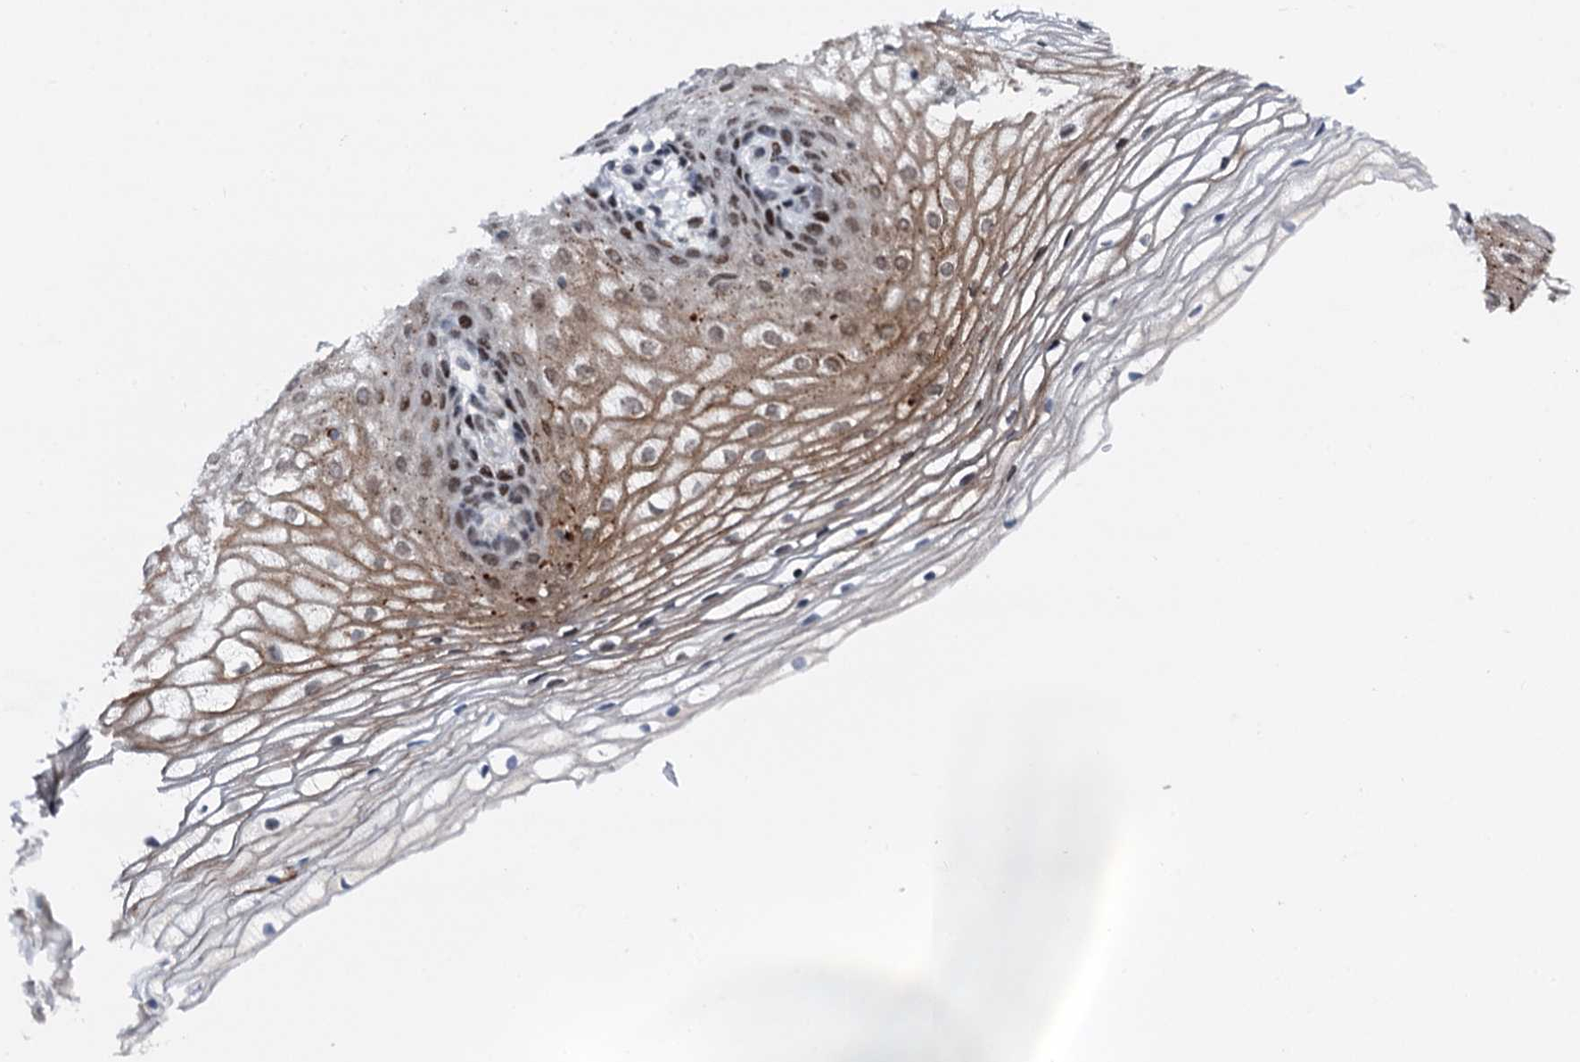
{"staining": {"intensity": "moderate", "quantity": "25%-75%", "location": "cytoplasmic/membranous,nuclear"}, "tissue": "vagina", "cell_type": "Squamous epithelial cells", "image_type": "normal", "snomed": [{"axis": "morphology", "description": "Normal tissue, NOS"}, {"axis": "topography", "description": "Vagina"}], "caption": "Moderate cytoplasmic/membranous,nuclear positivity for a protein is appreciated in approximately 25%-75% of squamous epithelial cells of unremarkable vagina using immunohistochemistry.", "gene": "RUFY2", "patient": {"sex": "female", "age": 60}}